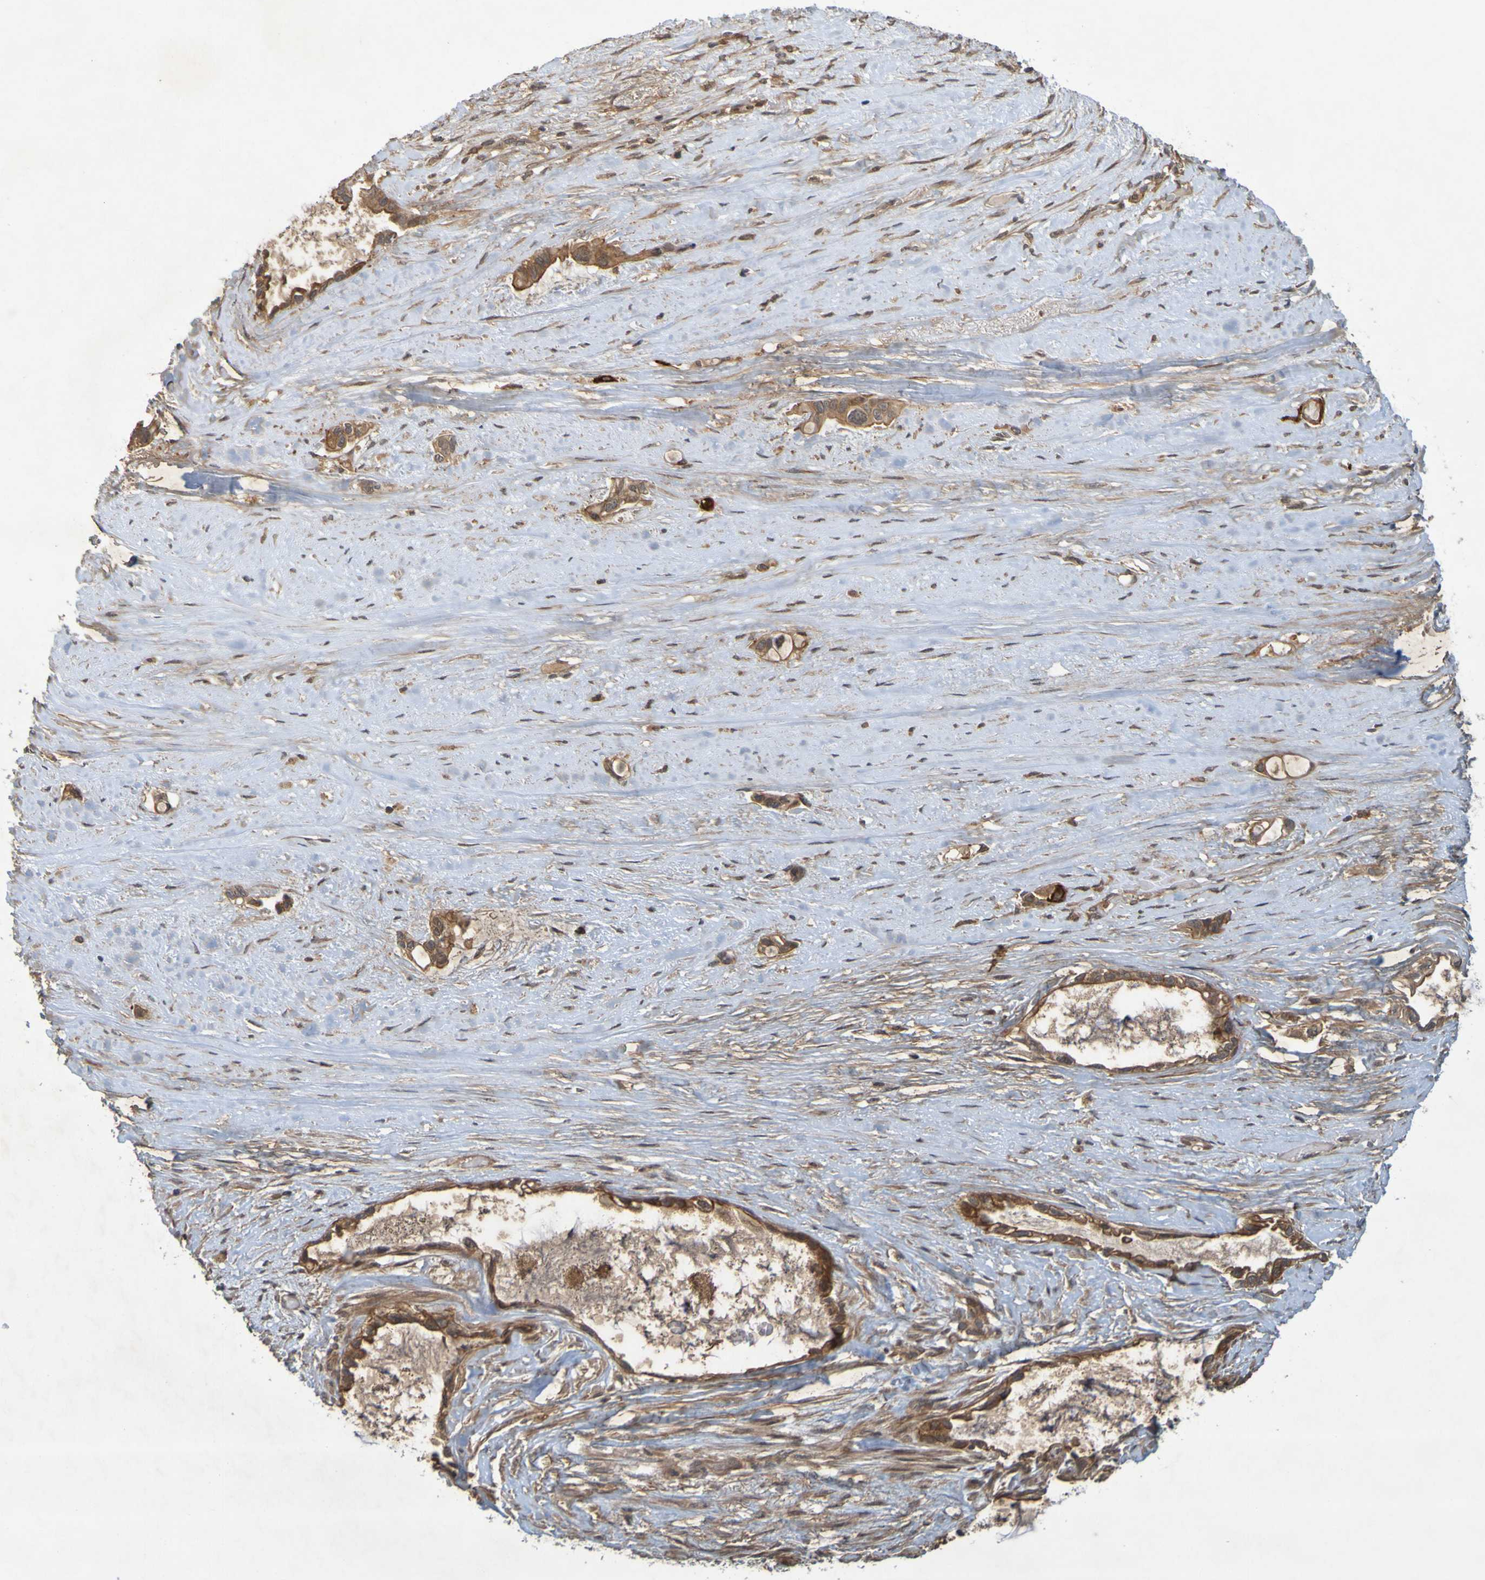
{"staining": {"intensity": "strong", "quantity": ">75%", "location": "cytoplasmic/membranous"}, "tissue": "liver cancer", "cell_type": "Tumor cells", "image_type": "cancer", "snomed": [{"axis": "morphology", "description": "Cholangiocarcinoma"}, {"axis": "topography", "description": "Liver"}], "caption": "The image demonstrates staining of liver cancer, revealing strong cytoplasmic/membranous protein positivity (brown color) within tumor cells. The staining was performed using DAB (3,3'-diaminobenzidine) to visualize the protein expression in brown, while the nuclei were stained in blue with hematoxylin (Magnification: 20x).", "gene": "ARHGEF11", "patient": {"sex": "female", "age": 65}}